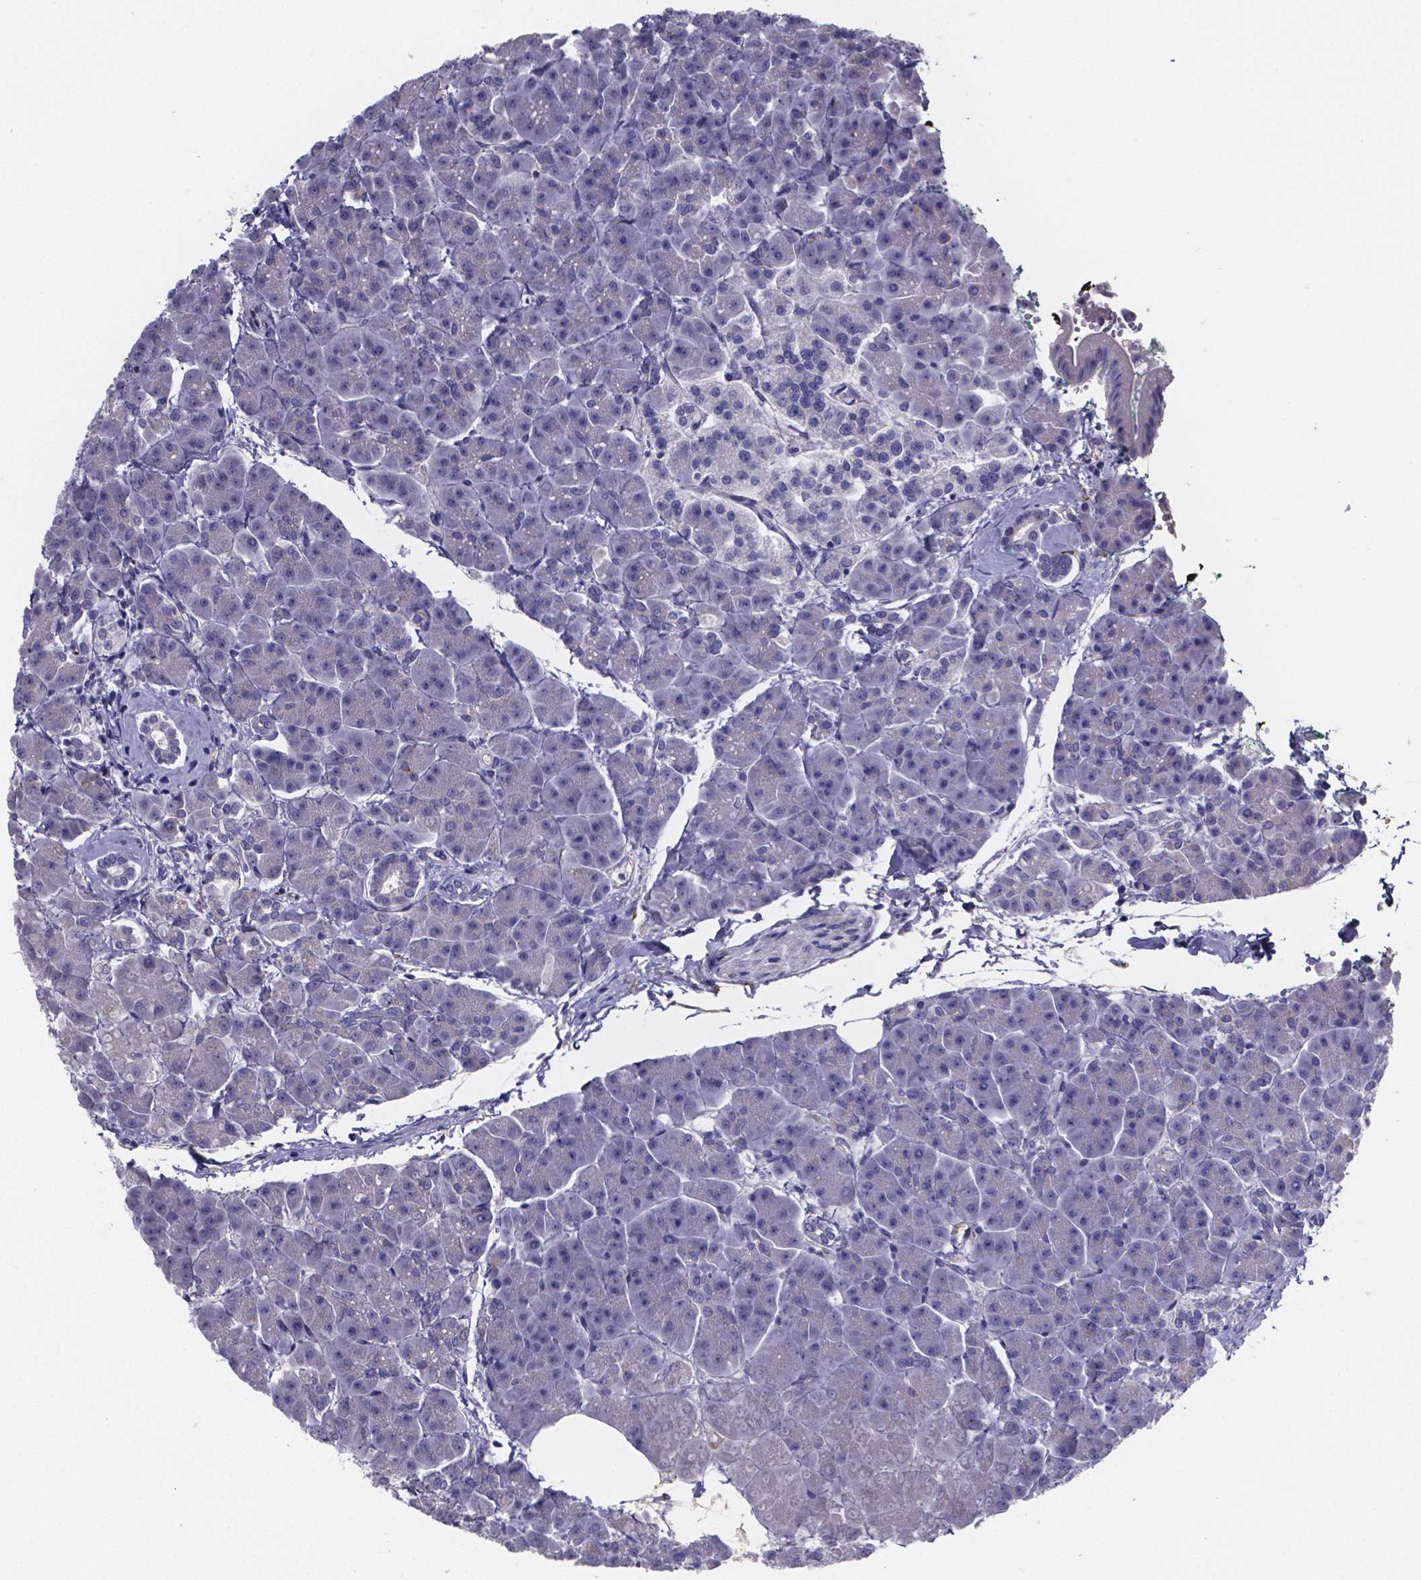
{"staining": {"intensity": "negative", "quantity": "none", "location": "none"}, "tissue": "pancreas", "cell_type": "Exocrine glandular cells", "image_type": "normal", "snomed": [{"axis": "morphology", "description": "Normal tissue, NOS"}, {"axis": "topography", "description": "Adipose tissue"}, {"axis": "topography", "description": "Pancreas"}, {"axis": "topography", "description": "Peripheral nerve tissue"}], "caption": "Immunohistochemistry of benign human pancreas demonstrates no expression in exocrine glandular cells. Brightfield microscopy of immunohistochemistry stained with DAB (brown) and hematoxylin (blue), captured at high magnification.", "gene": "SFRP4", "patient": {"sex": "female", "age": 58}}